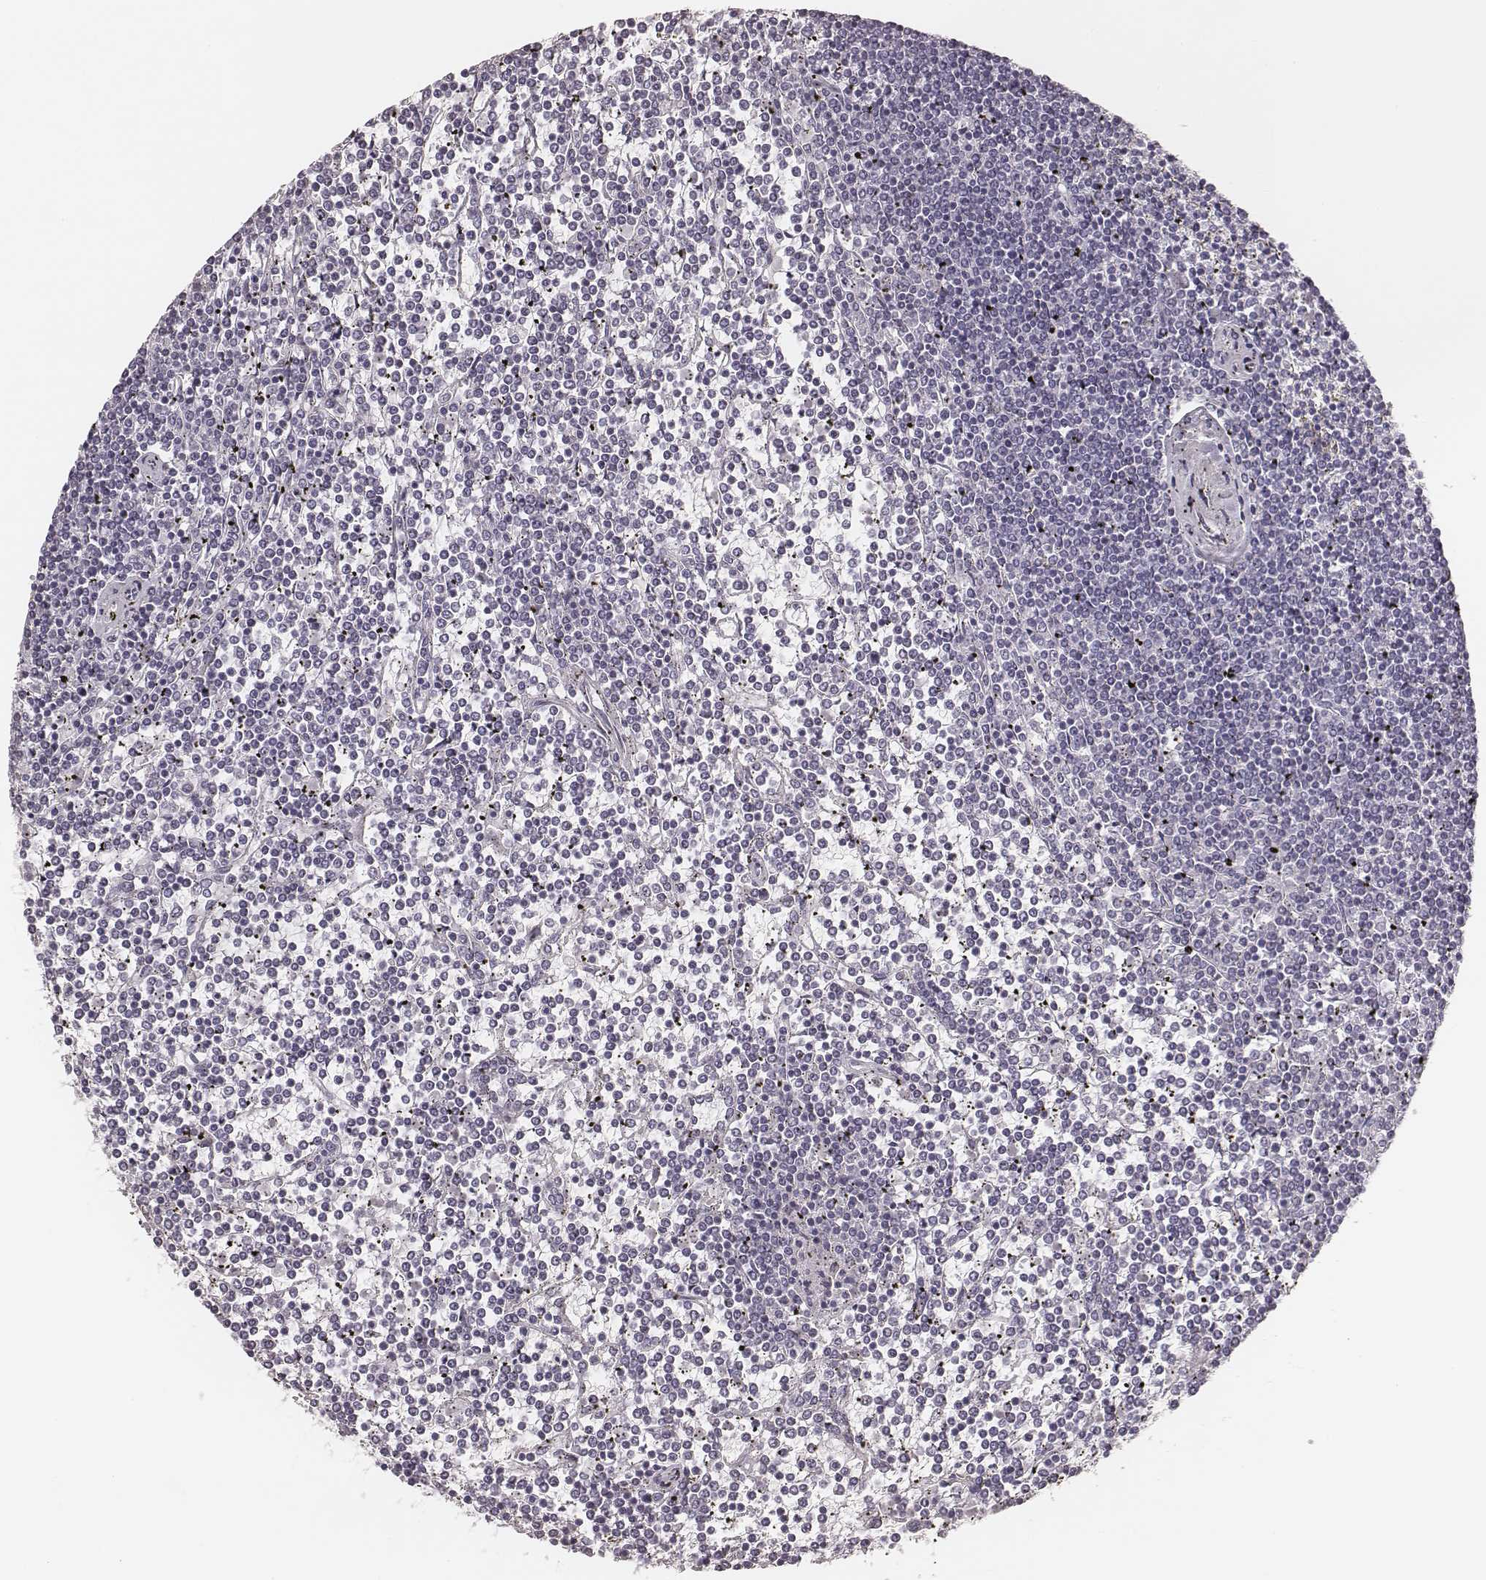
{"staining": {"intensity": "negative", "quantity": "none", "location": "none"}, "tissue": "lymphoma", "cell_type": "Tumor cells", "image_type": "cancer", "snomed": [{"axis": "morphology", "description": "Malignant lymphoma, non-Hodgkin's type, Low grade"}, {"axis": "topography", "description": "Spleen"}], "caption": "A photomicrograph of human lymphoma is negative for staining in tumor cells.", "gene": "MSX1", "patient": {"sex": "female", "age": 19}}